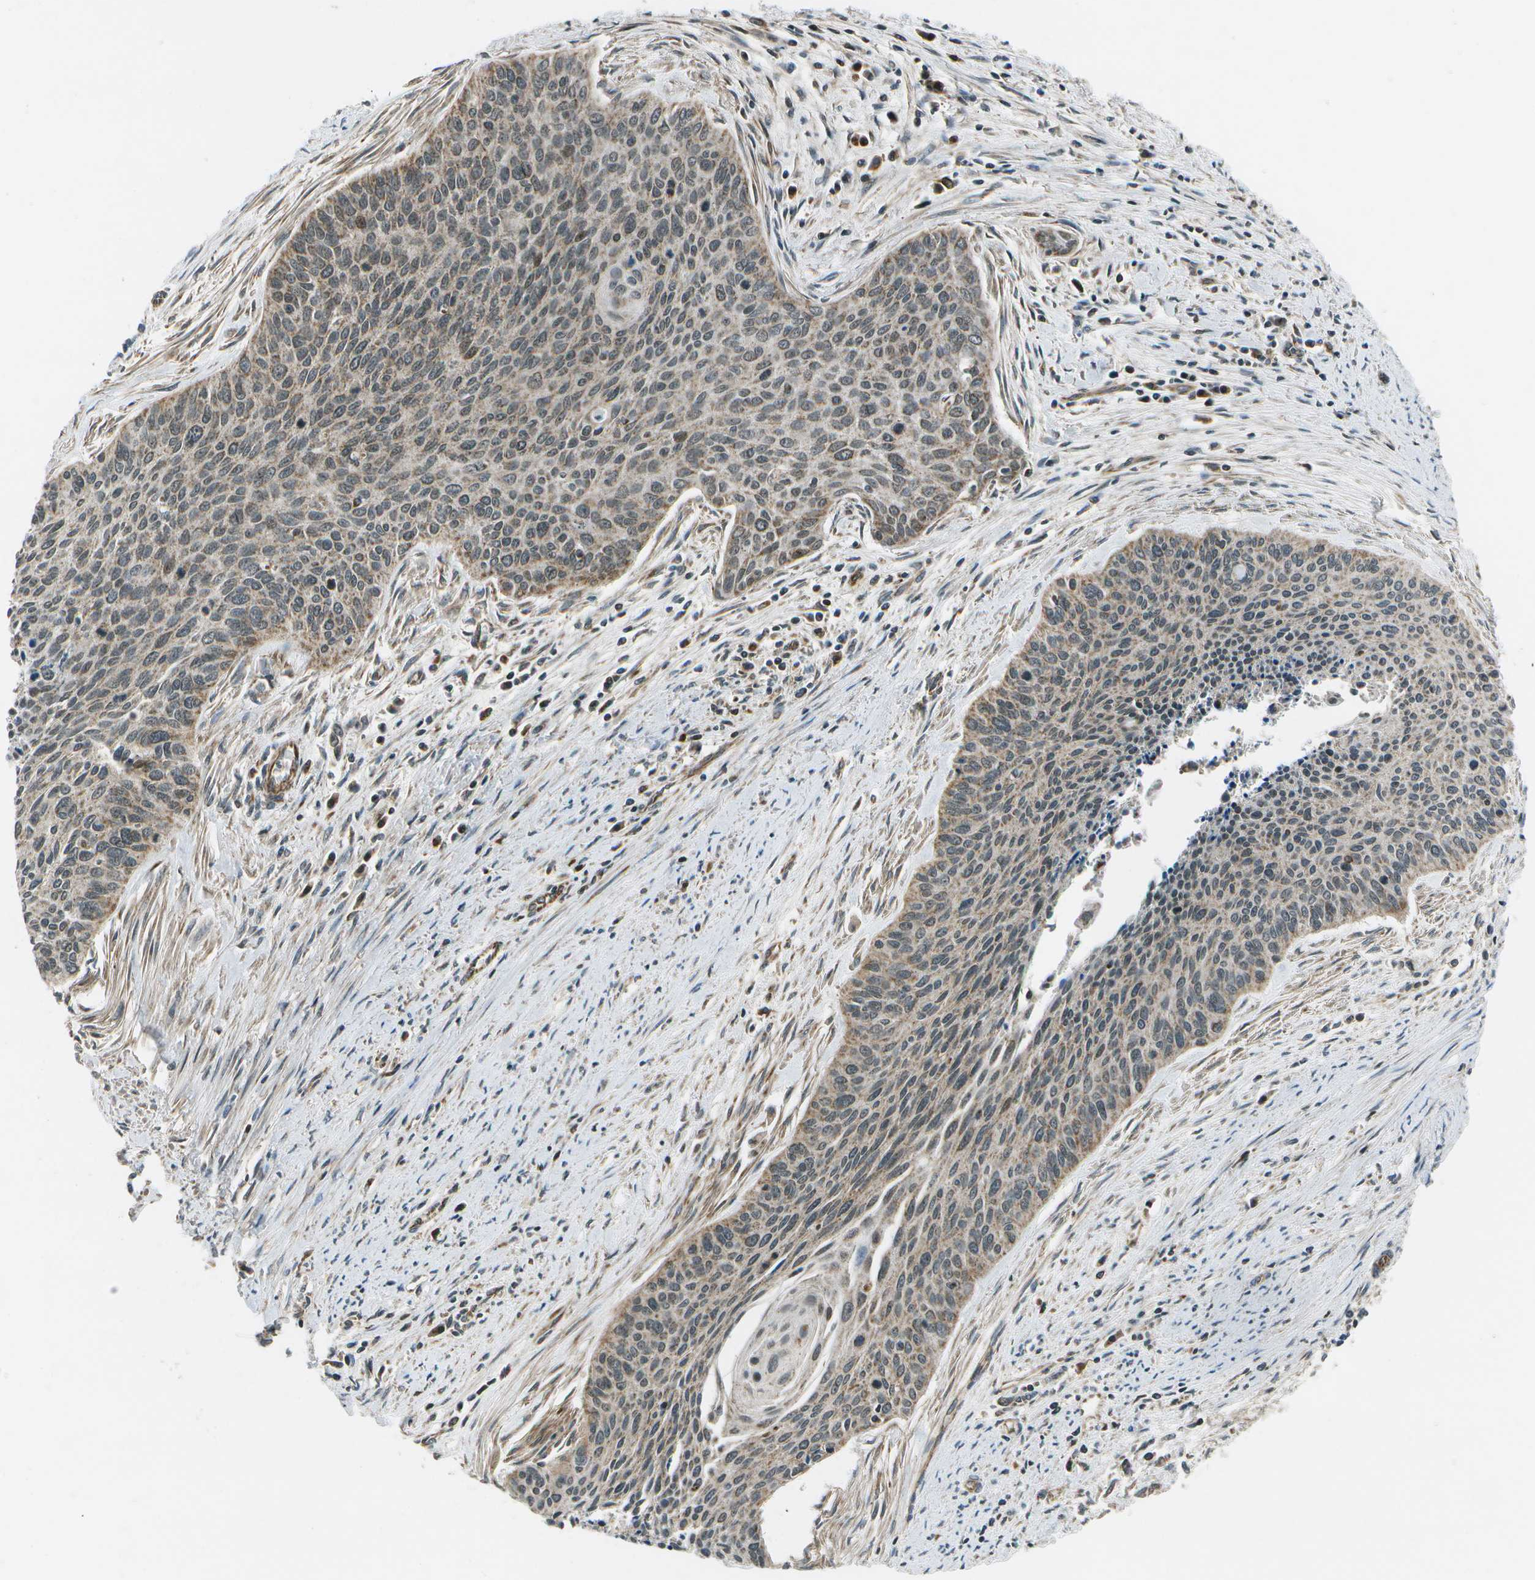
{"staining": {"intensity": "moderate", "quantity": "25%-75%", "location": "cytoplasmic/membranous,nuclear"}, "tissue": "cervical cancer", "cell_type": "Tumor cells", "image_type": "cancer", "snomed": [{"axis": "morphology", "description": "Squamous cell carcinoma, NOS"}, {"axis": "topography", "description": "Cervix"}], "caption": "This image exhibits immunohistochemistry (IHC) staining of cervical cancer (squamous cell carcinoma), with medium moderate cytoplasmic/membranous and nuclear positivity in about 25%-75% of tumor cells.", "gene": "EIF2AK1", "patient": {"sex": "female", "age": 55}}